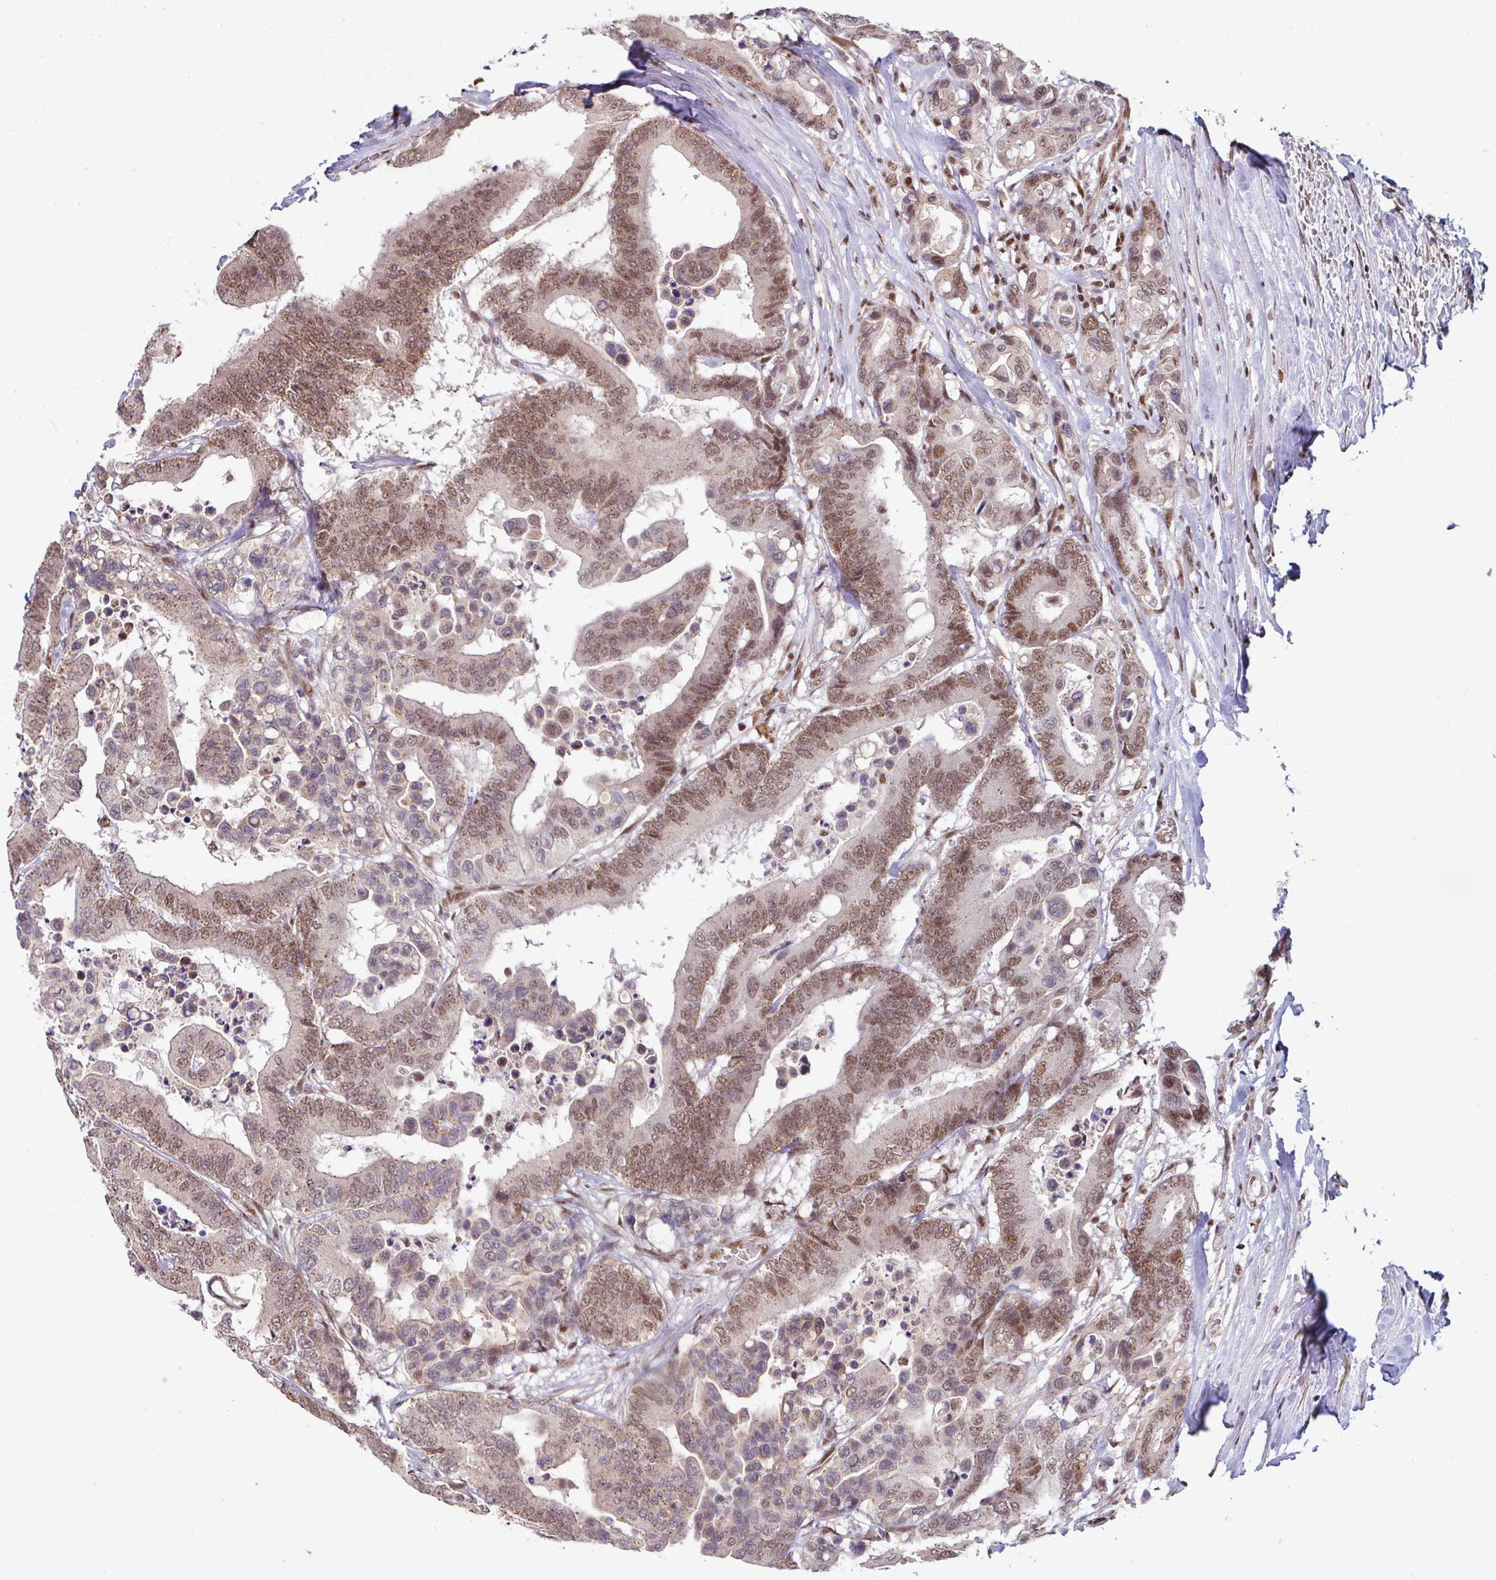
{"staining": {"intensity": "moderate", "quantity": ">75%", "location": "nuclear"}, "tissue": "colorectal cancer", "cell_type": "Tumor cells", "image_type": "cancer", "snomed": [{"axis": "morphology", "description": "Normal tissue, NOS"}, {"axis": "morphology", "description": "Adenocarcinoma, NOS"}, {"axis": "topography", "description": "Colon"}], "caption": "A brown stain shows moderate nuclear positivity of a protein in adenocarcinoma (colorectal) tumor cells.", "gene": "PHF23", "patient": {"sex": "male", "age": 82}}